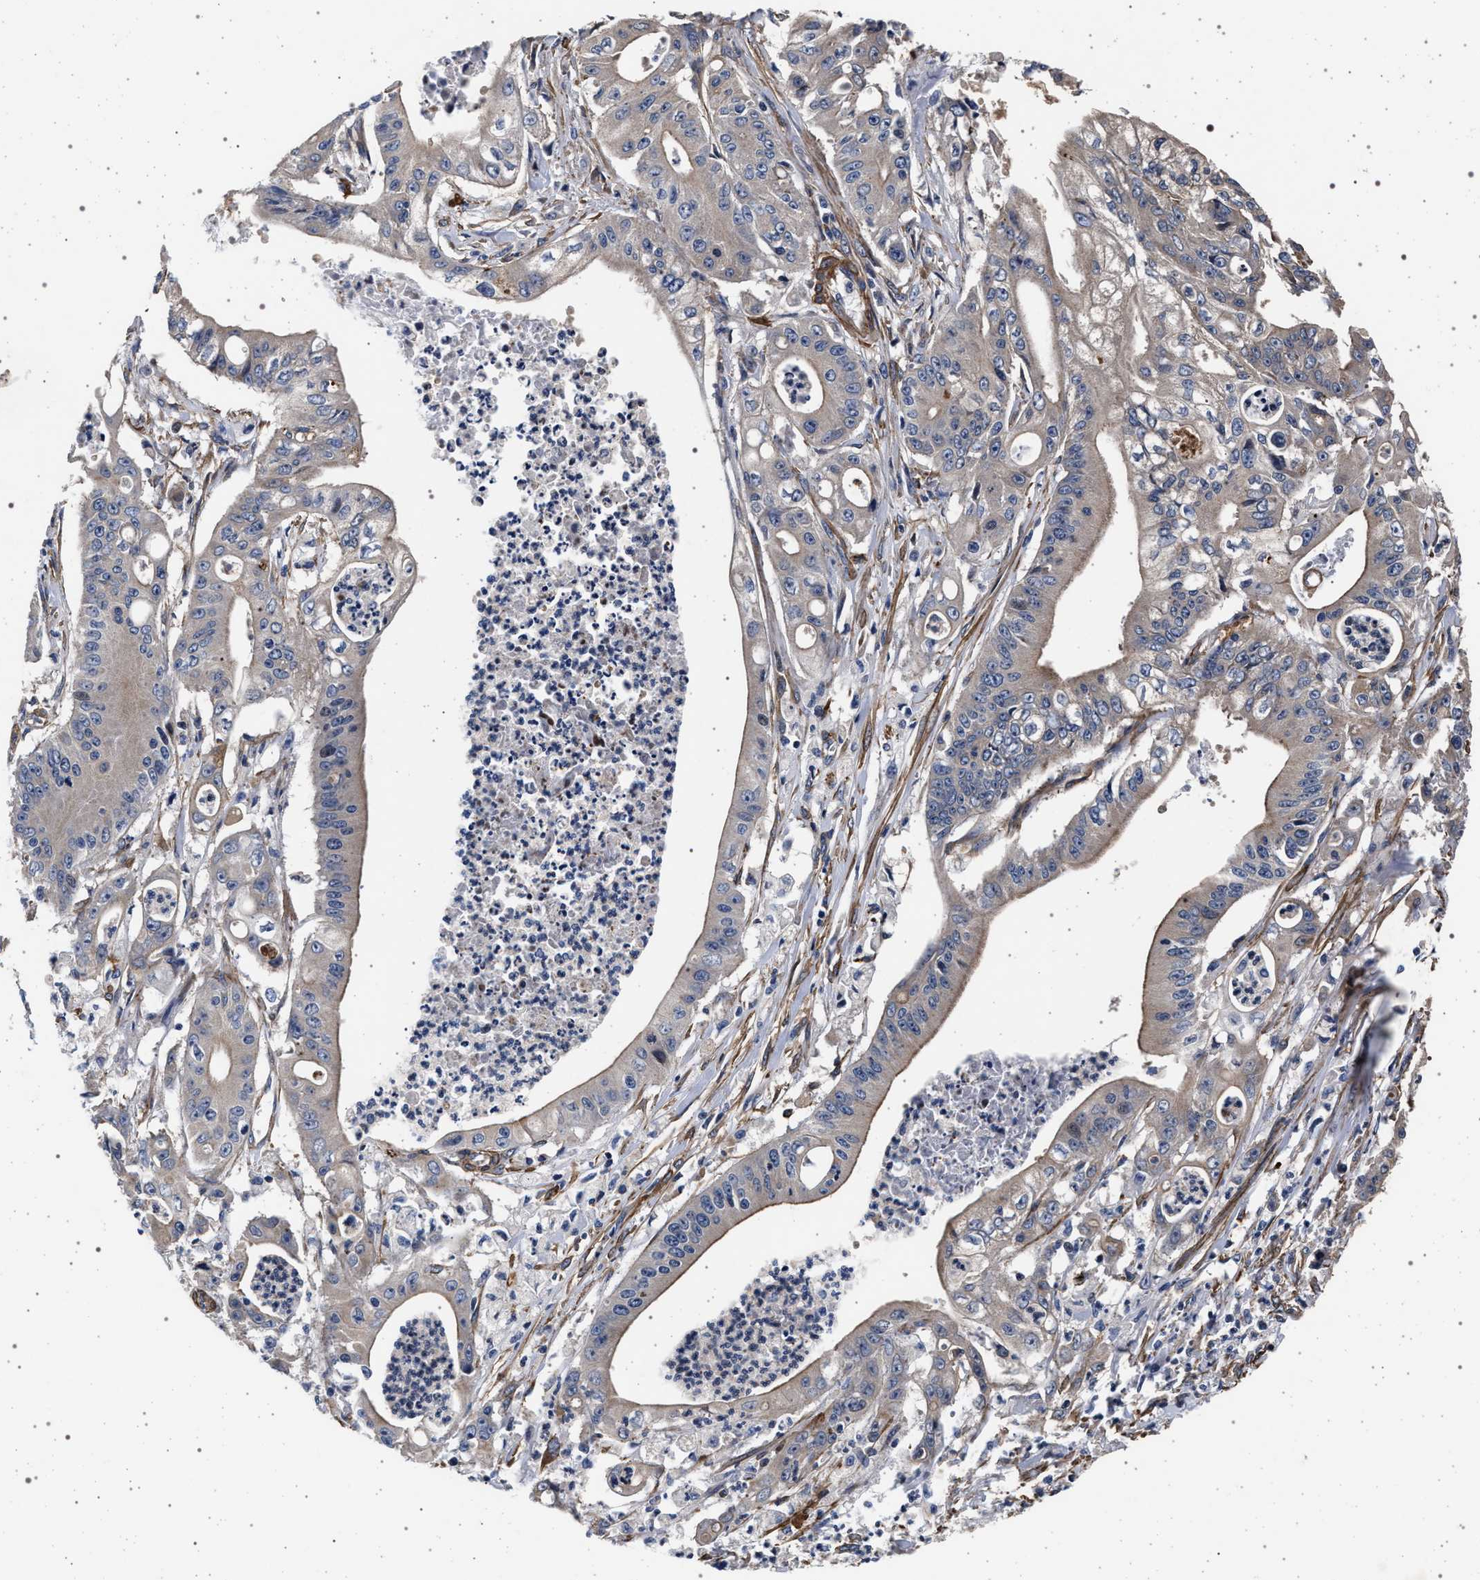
{"staining": {"intensity": "weak", "quantity": ">75%", "location": "cytoplasmic/membranous"}, "tissue": "pancreatic cancer", "cell_type": "Tumor cells", "image_type": "cancer", "snomed": [{"axis": "morphology", "description": "Normal tissue, NOS"}, {"axis": "topography", "description": "Lymph node"}], "caption": "A brown stain labels weak cytoplasmic/membranous positivity of a protein in human pancreatic cancer tumor cells.", "gene": "KCNK6", "patient": {"sex": "male", "age": 62}}